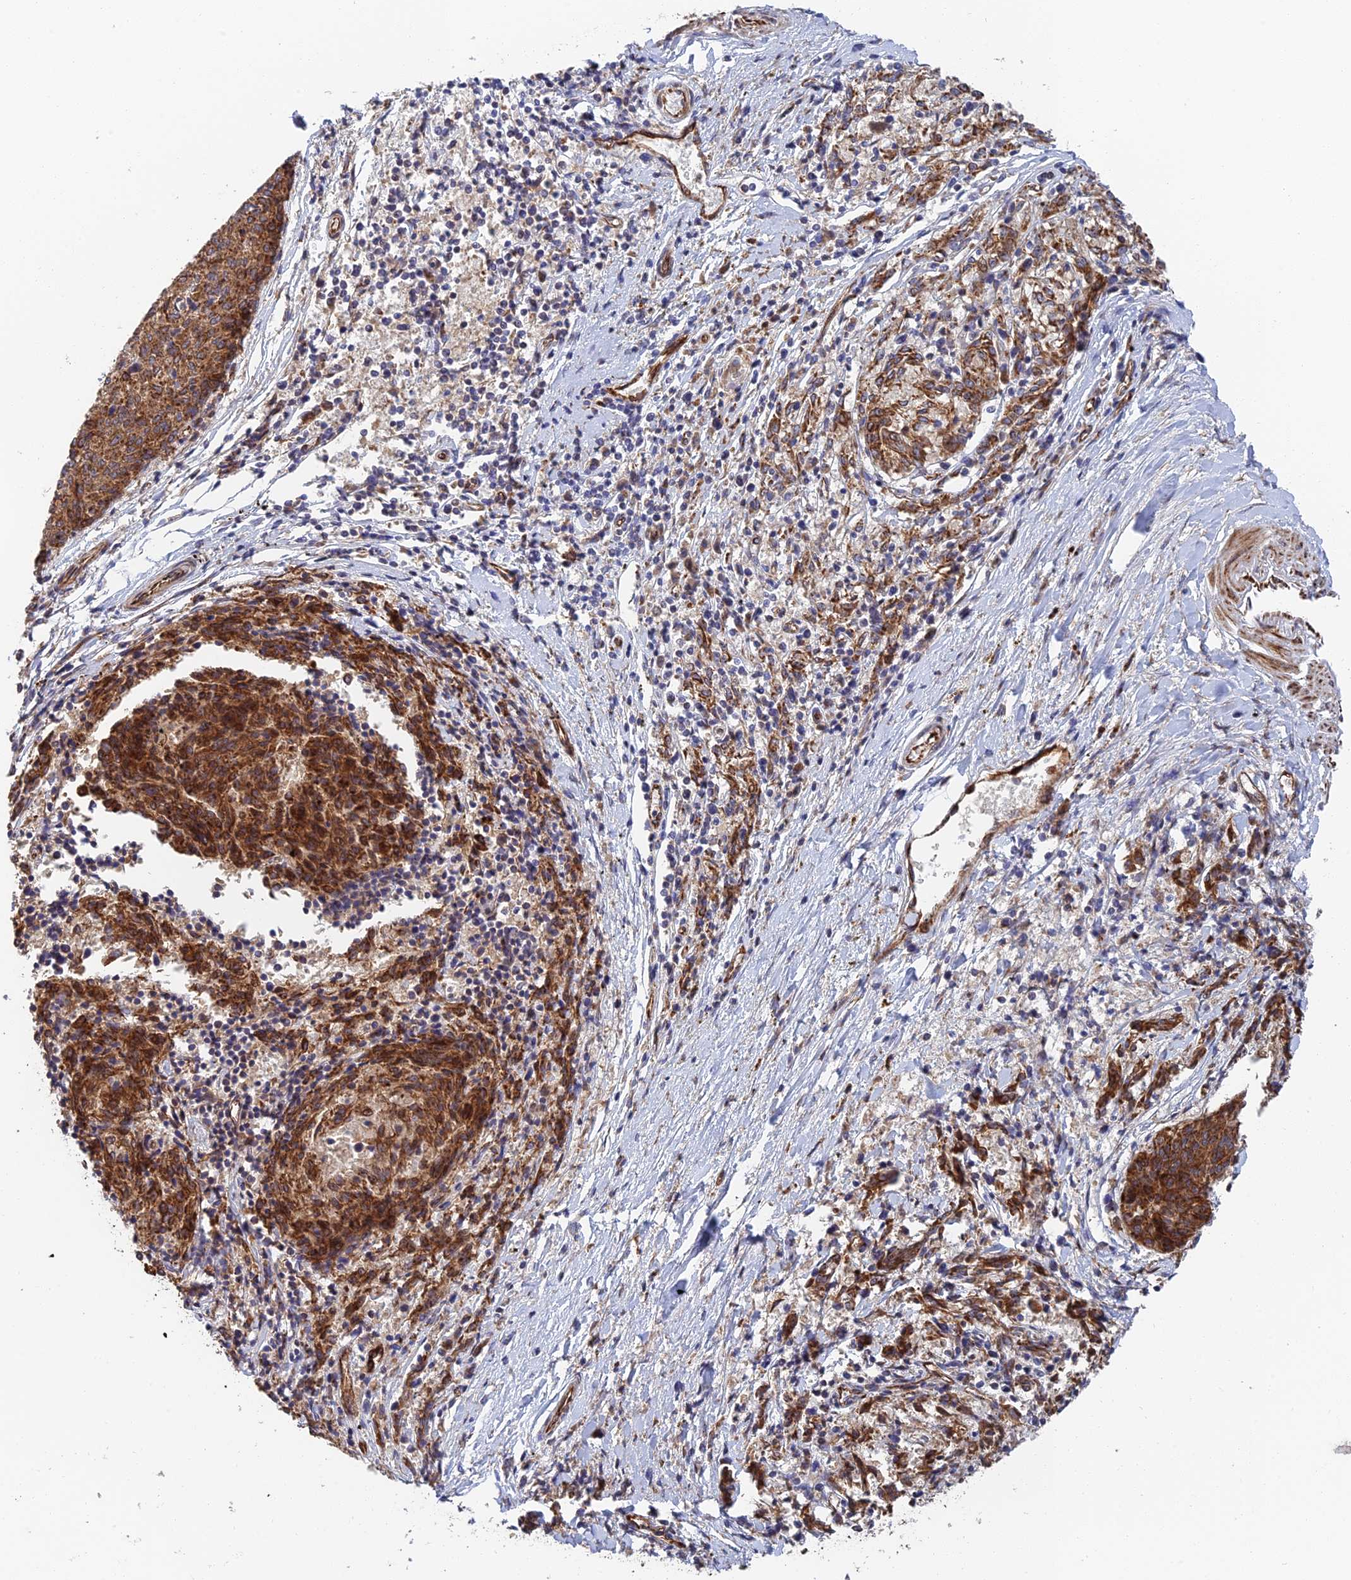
{"staining": {"intensity": "moderate", "quantity": ">75%", "location": "cytoplasmic/membranous"}, "tissue": "melanoma", "cell_type": "Tumor cells", "image_type": "cancer", "snomed": [{"axis": "morphology", "description": "Malignant melanoma, NOS"}, {"axis": "topography", "description": "Skin"}], "caption": "The micrograph reveals staining of malignant melanoma, revealing moderate cytoplasmic/membranous protein staining (brown color) within tumor cells.", "gene": "PPP2R3C", "patient": {"sex": "female", "age": 72}}